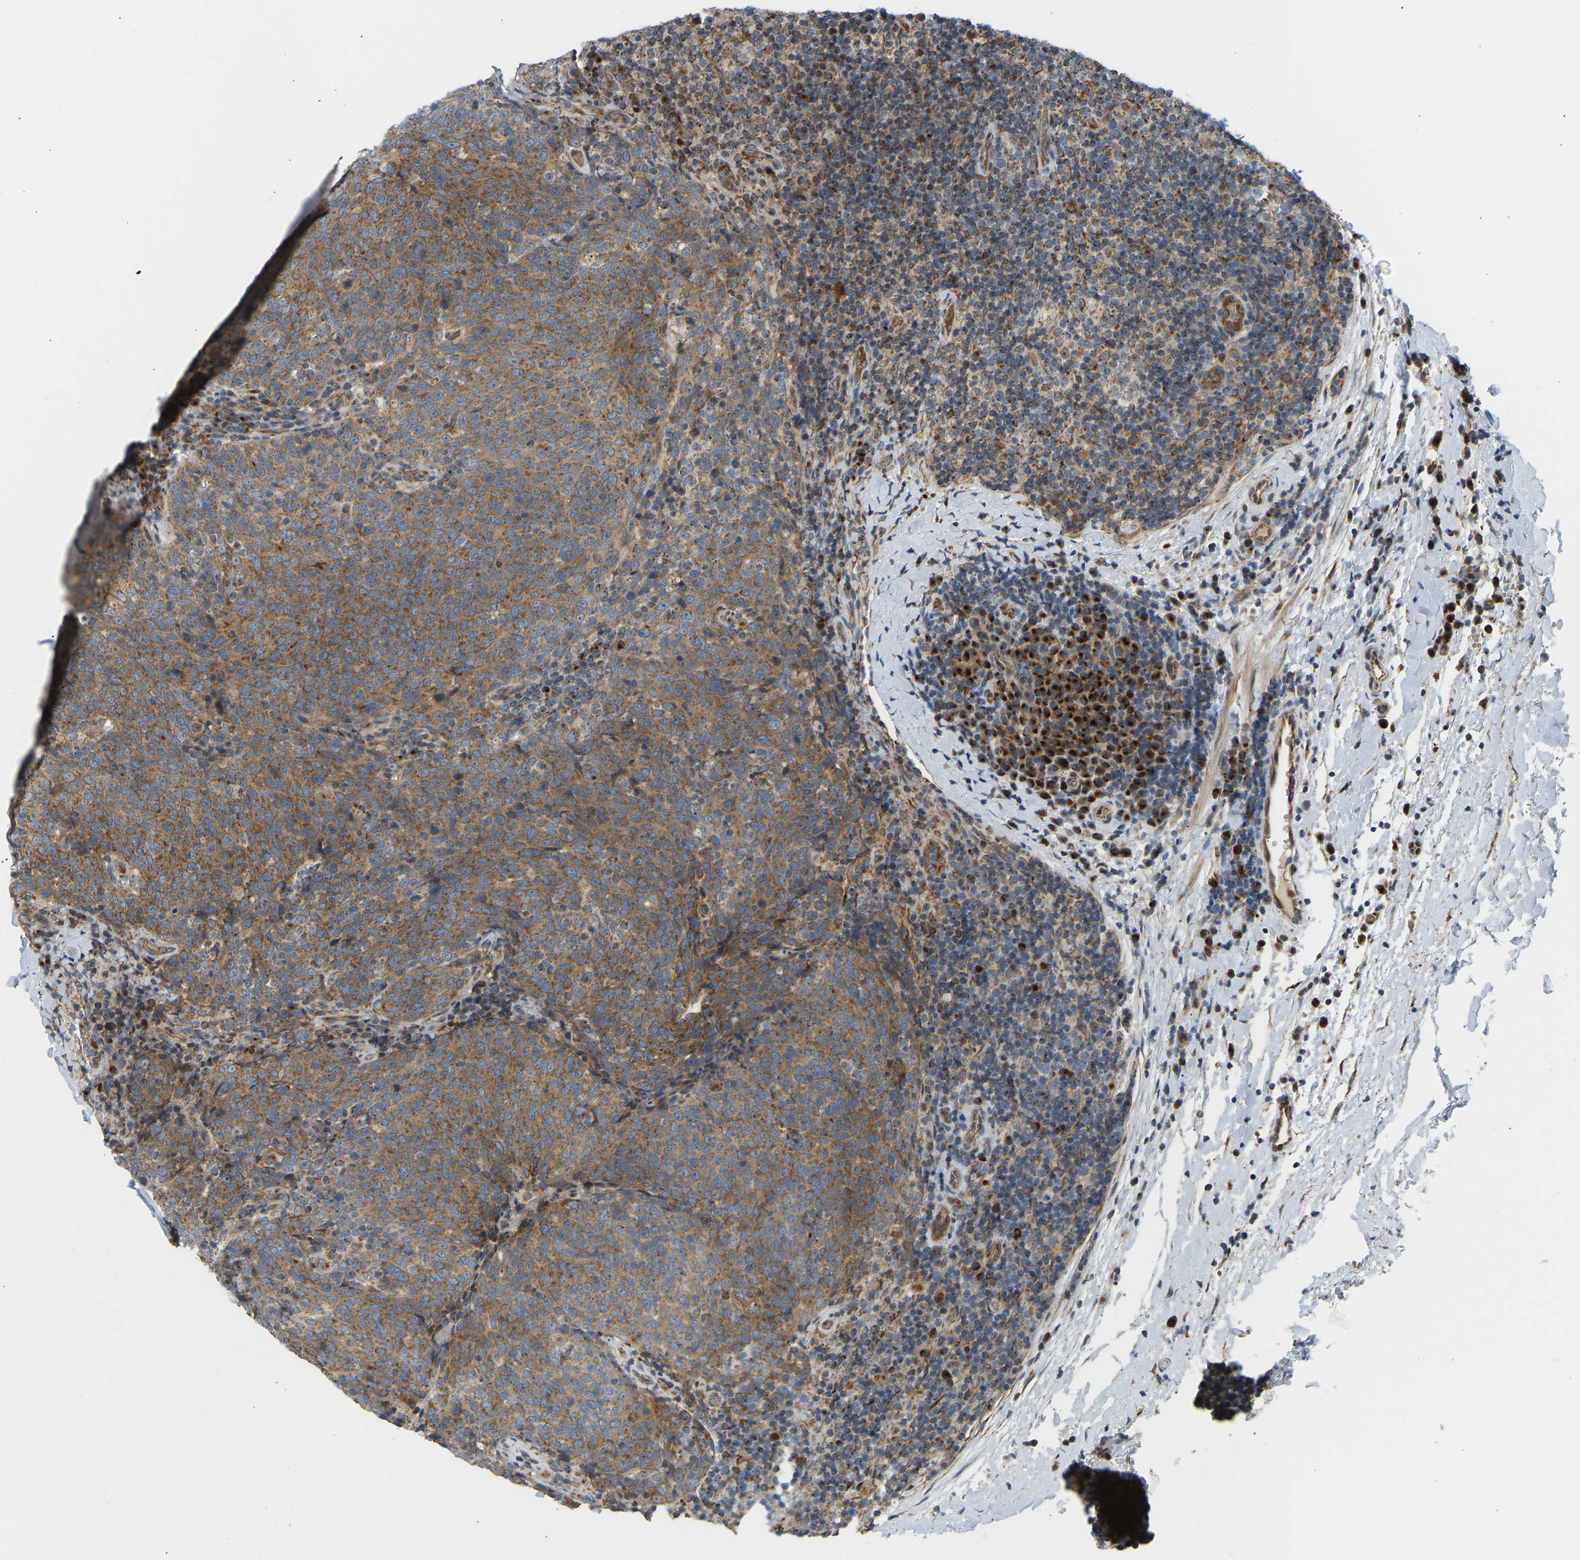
{"staining": {"intensity": "moderate", "quantity": ">75%", "location": "cytoplasmic/membranous"}, "tissue": "head and neck cancer", "cell_type": "Tumor cells", "image_type": "cancer", "snomed": [{"axis": "morphology", "description": "Squamous cell carcinoma, NOS"}, {"axis": "morphology", "description": "Squamous cell carcinoma, metastatic, NOS"}, {"axis": "topography", "description": "Lymph node"}, {"axis": "topography", "description": "Head-Neck"}], "caption": "Moderate cytoplasmic/membranous expression for a protein is seen in about >75% of tumor cells of squamous cell carcinoma (head and neck) using IHC.", "gene": "YIPF2", "patient": {"sex": "male", "age": 62}}